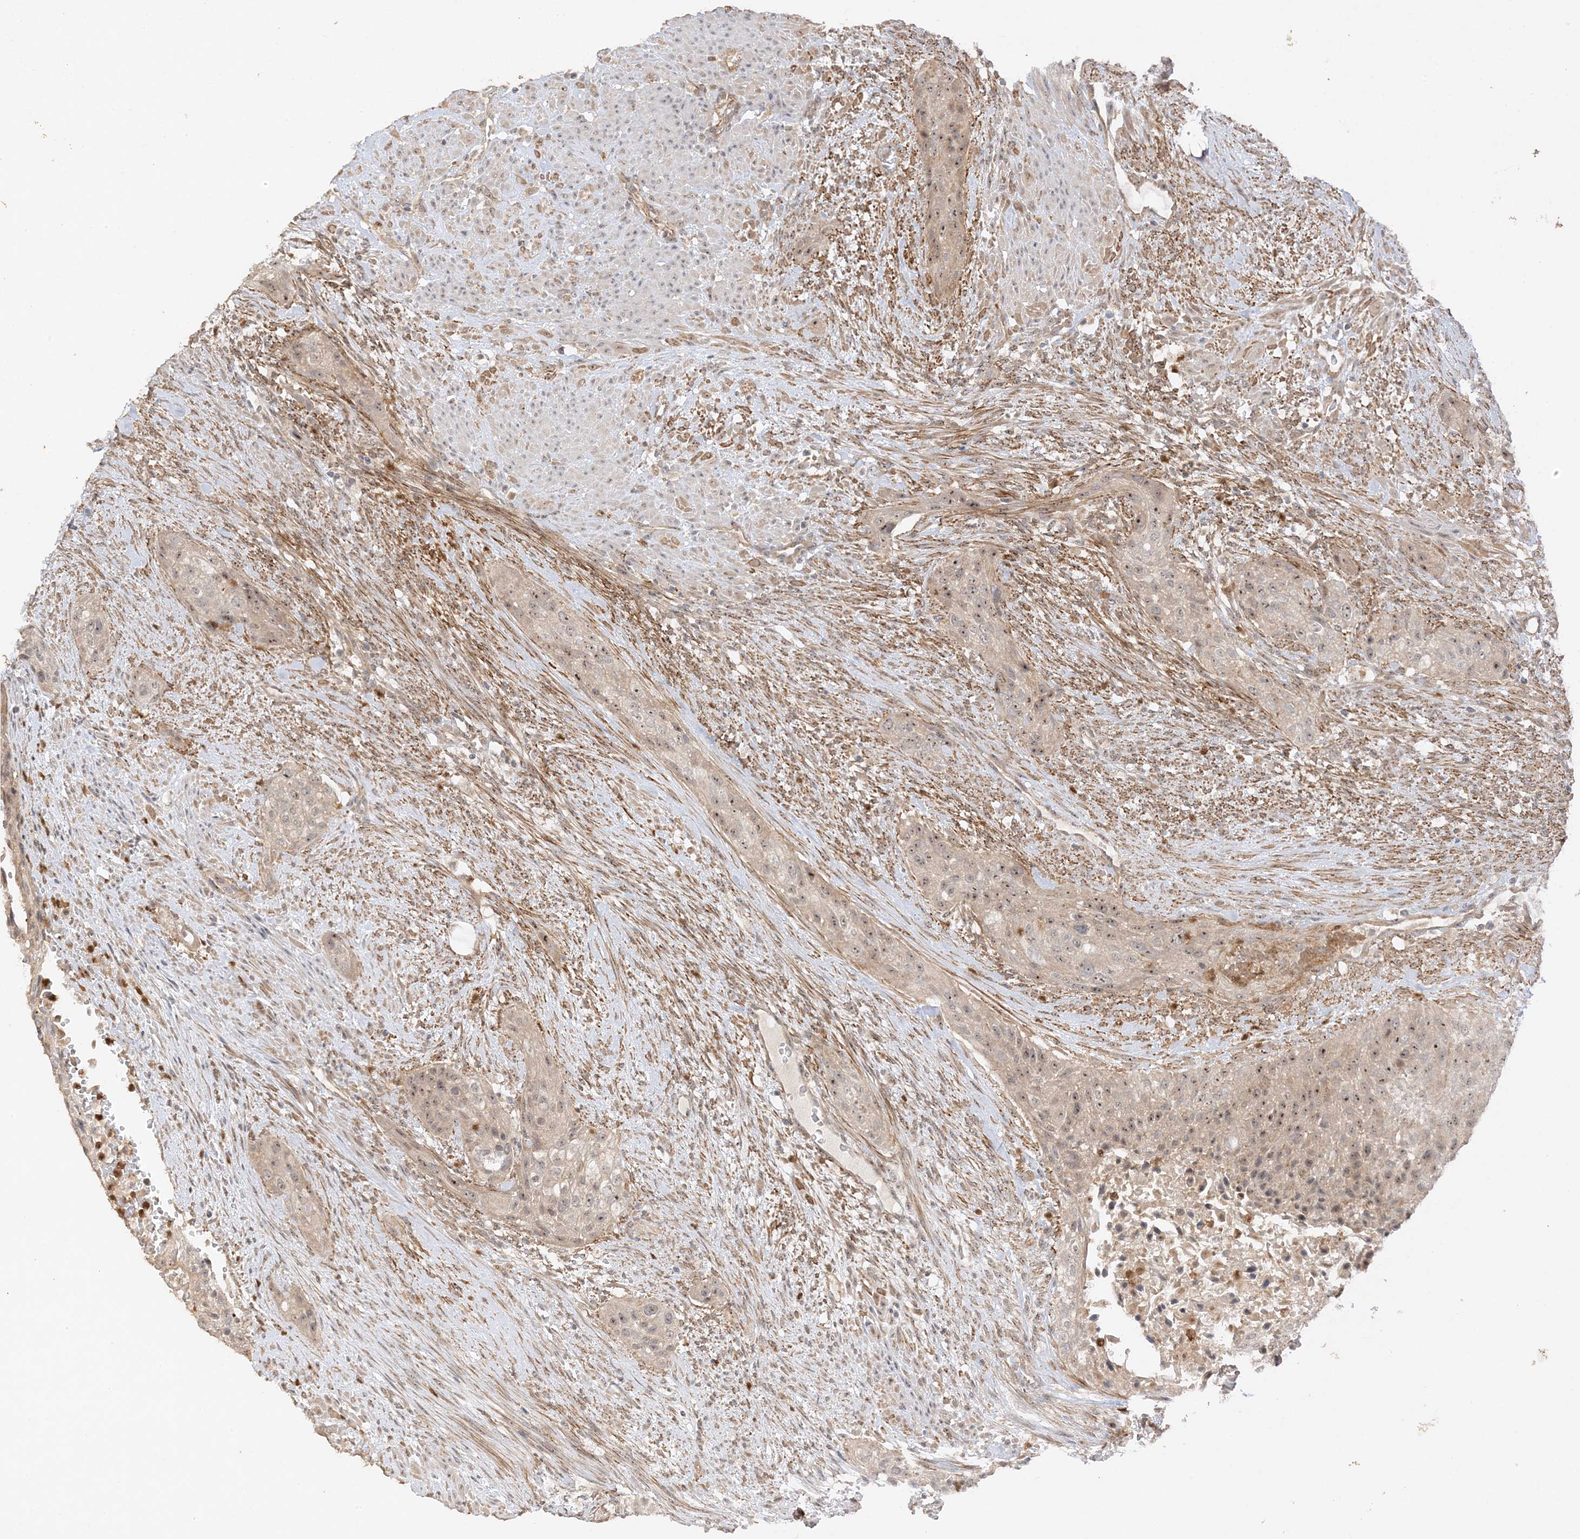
{"staining": {"intensity": "moderate", "quantity": "25%-75%", "location": "nuclear"}, "tissue": "urothelial cancer", "cell_type": "Tumor cells", "image_type": "cancer", "snomed": [{"axis": "morphology", "description": "Urothelial carcinoma, High grade"}, {"axis": "topography", "description": "Urinary bladder"}], "caption": "Moderate nuclear protein staining is present in approximately 25%-75% of tumor cells in high-grade urothelial carcinoma.", "gene": "DDX18", "patient": {"sex": "male", "age": 35}}